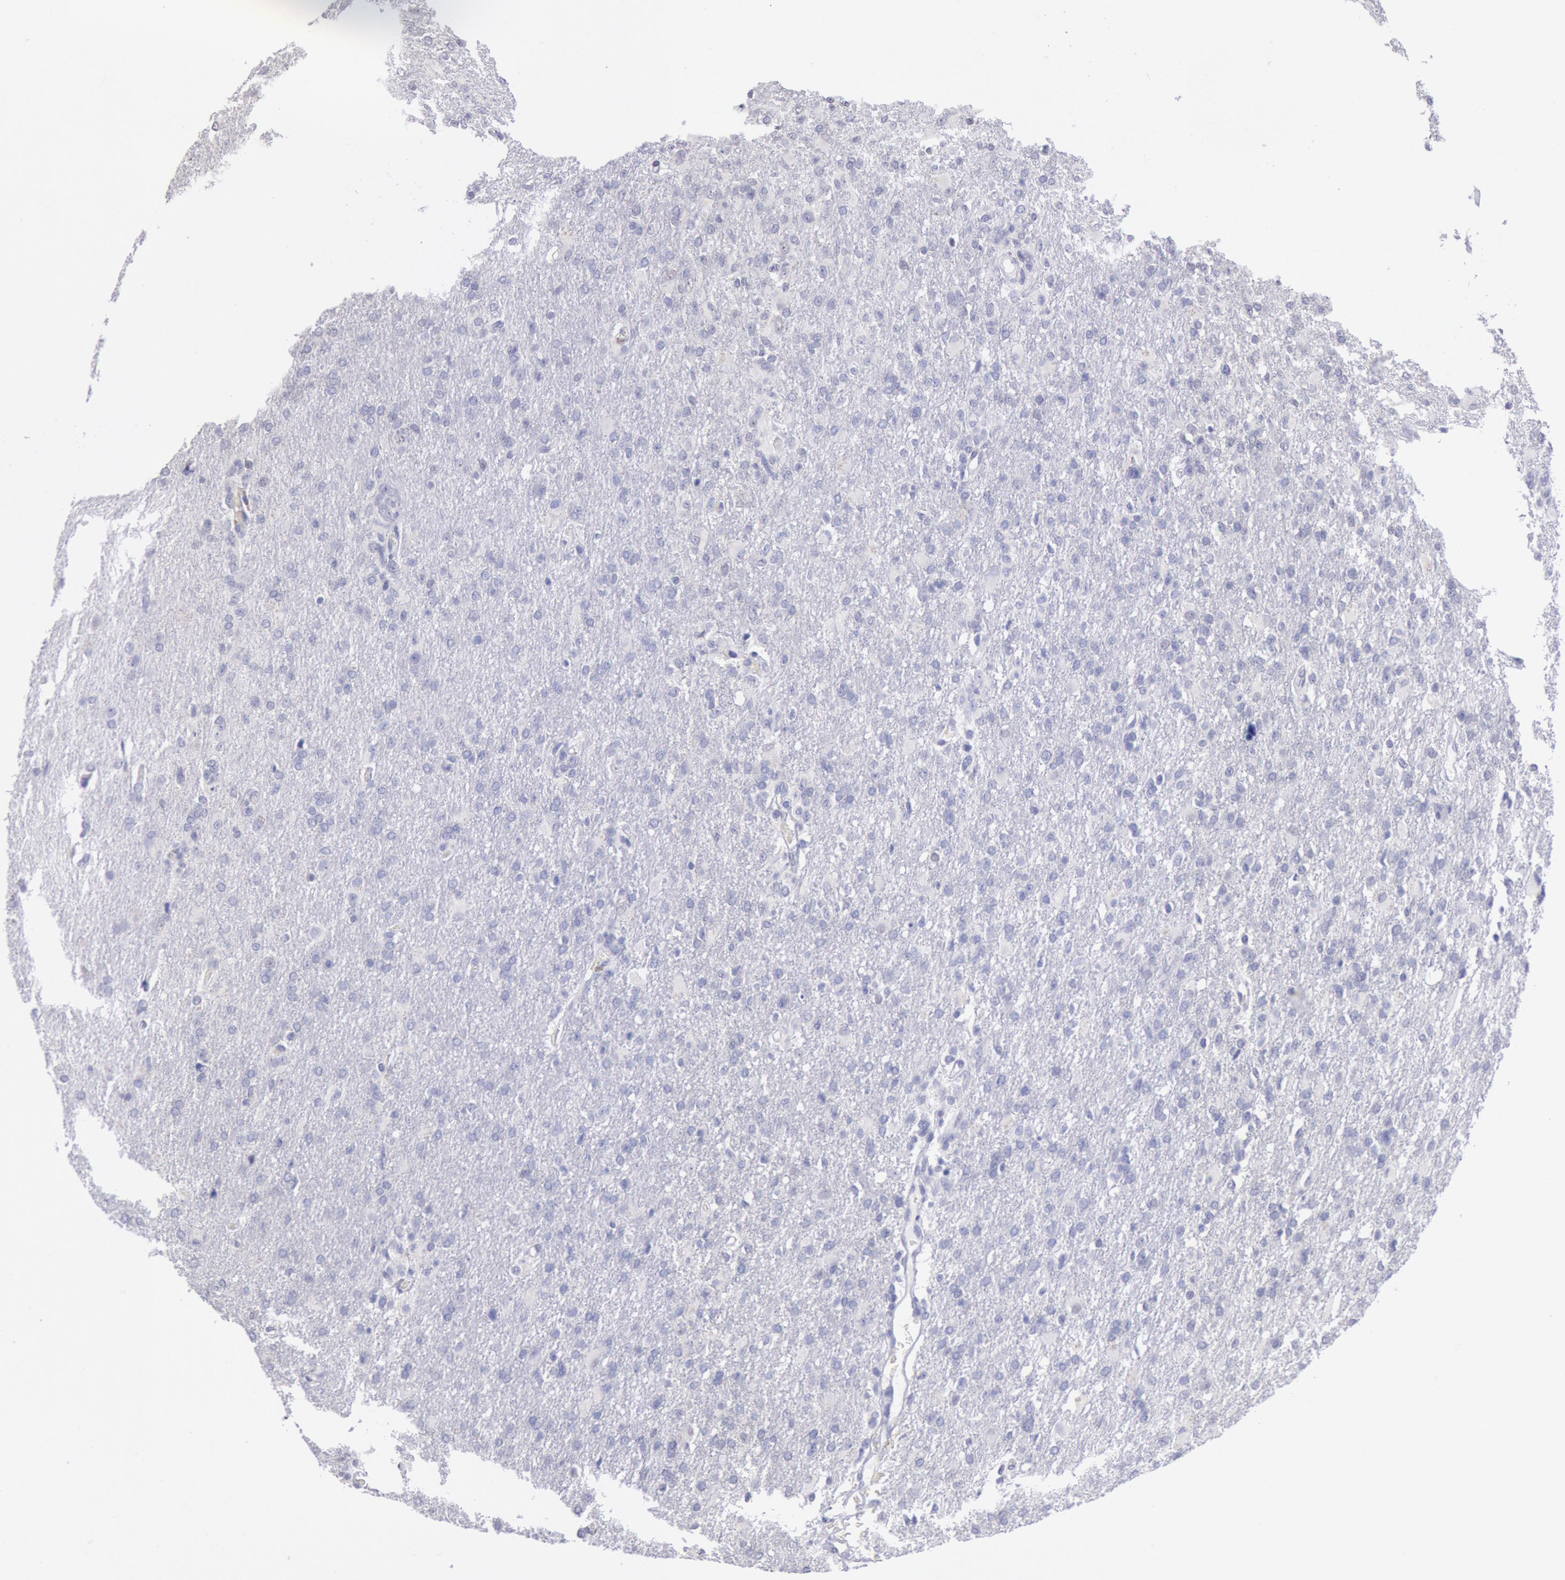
{"staining": {"intensity": "negative", "quantity": "none", "location": "none"}, "tissue": "glioma", "cell_type": "Tumor cells", "image_type": "cancer", "snomed": [{"axis": "morphology", "description": "Glioma, malignant, High grade"}, {"axis": "topography", "description": "Brain"}], "caption": "DAB immunohistochemical staining of malignant glioma (high-grade) exhibits no significant expression in tumor cells.", "gene": "MYH7", "patient": {"sex": "male", "age": 68}}